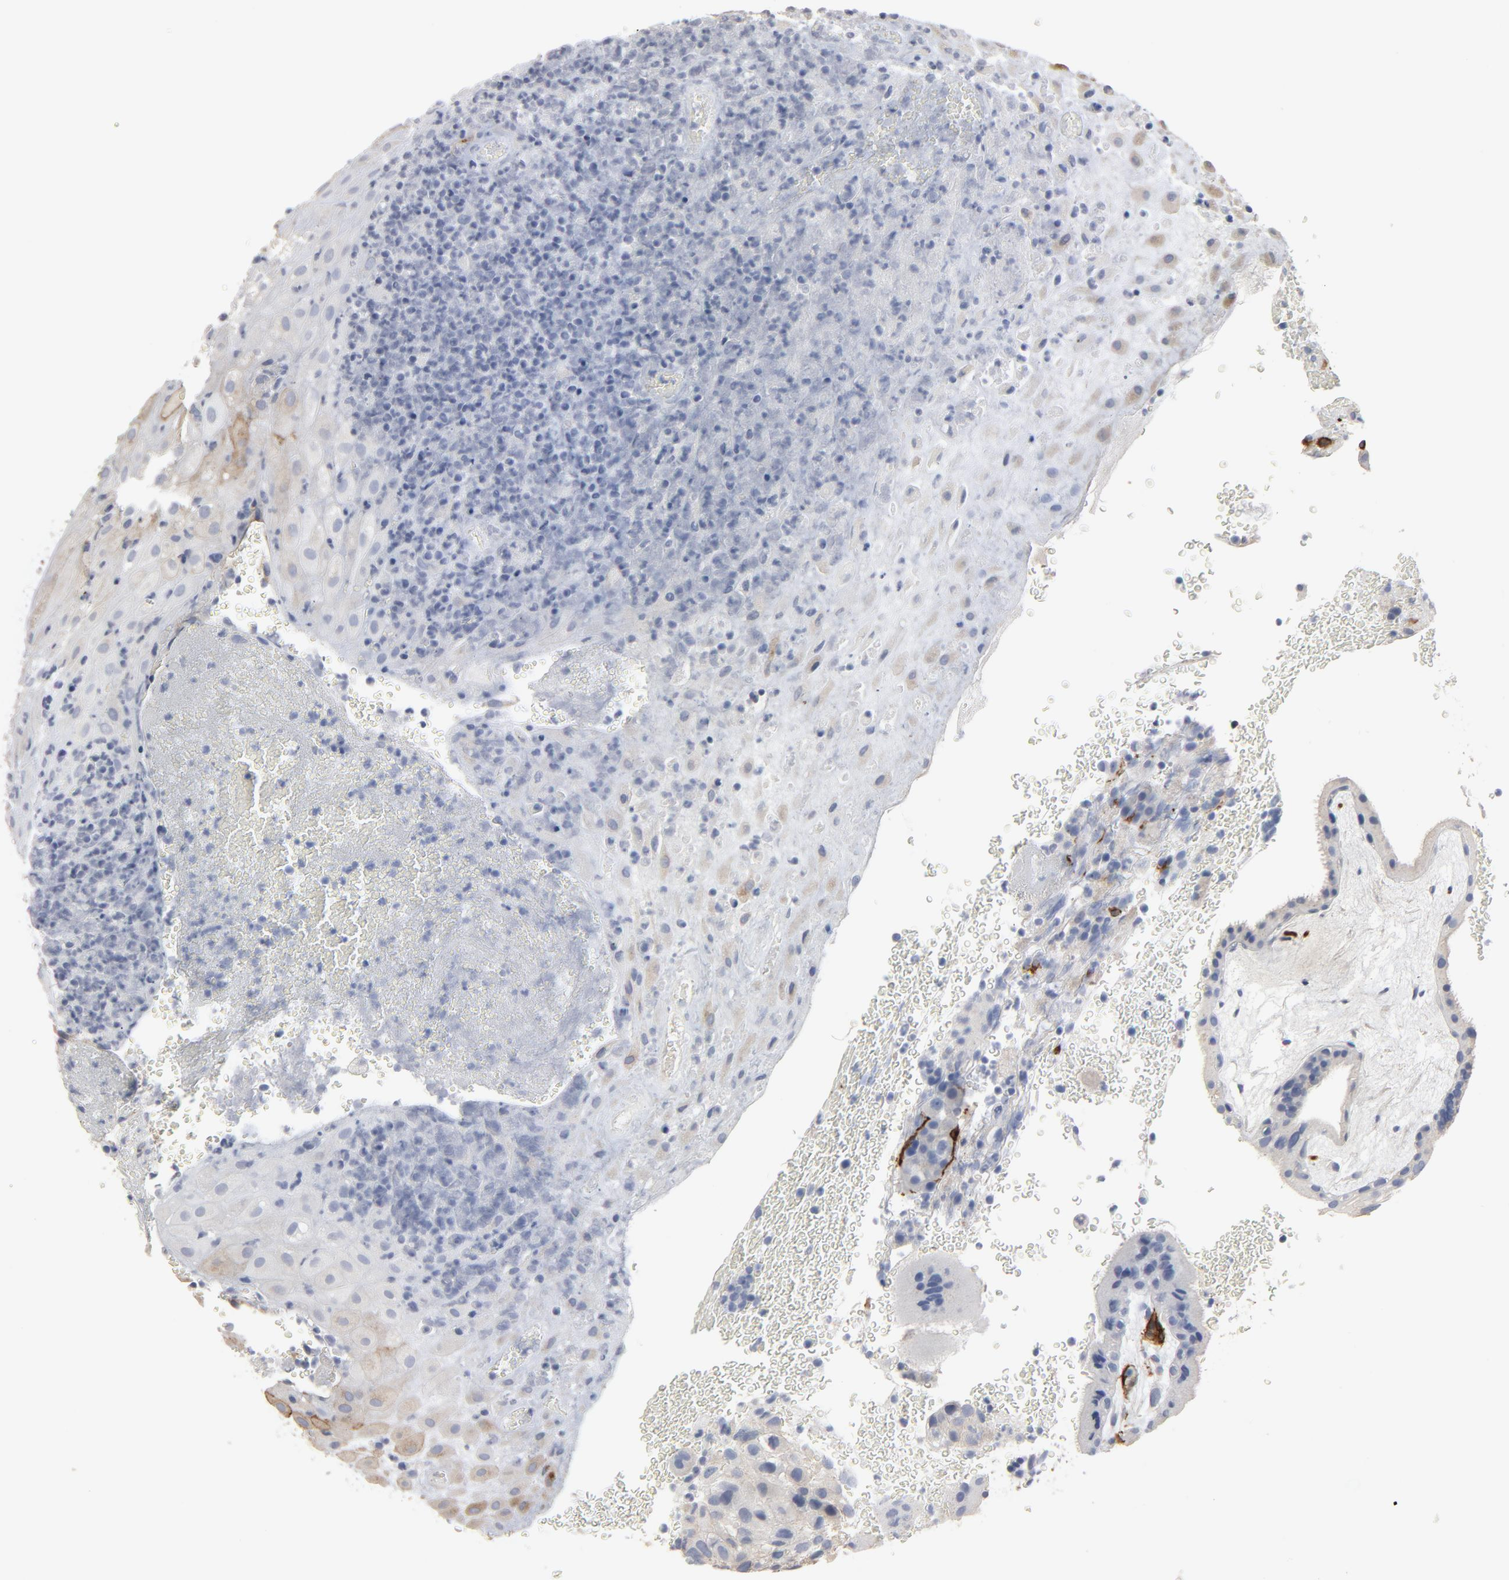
{"staining": {"intensity": "weak", "quantity": "<25%", "location": "cytoplasmic/membranous"}, "tissue": "placenta", "cell_type": "Decidual cells", "image_type": "normal", "snomed": [{"axis": "morphology", "description": "Normal tissue, NOS"}, {"axis": "topography", "description": "Placenta"}], "caption": "Immunohistochemistry of normal placenta displays no staining in decidual cells.", "gene": "KDR", "patient": {"sex": "female", "age": 19}}